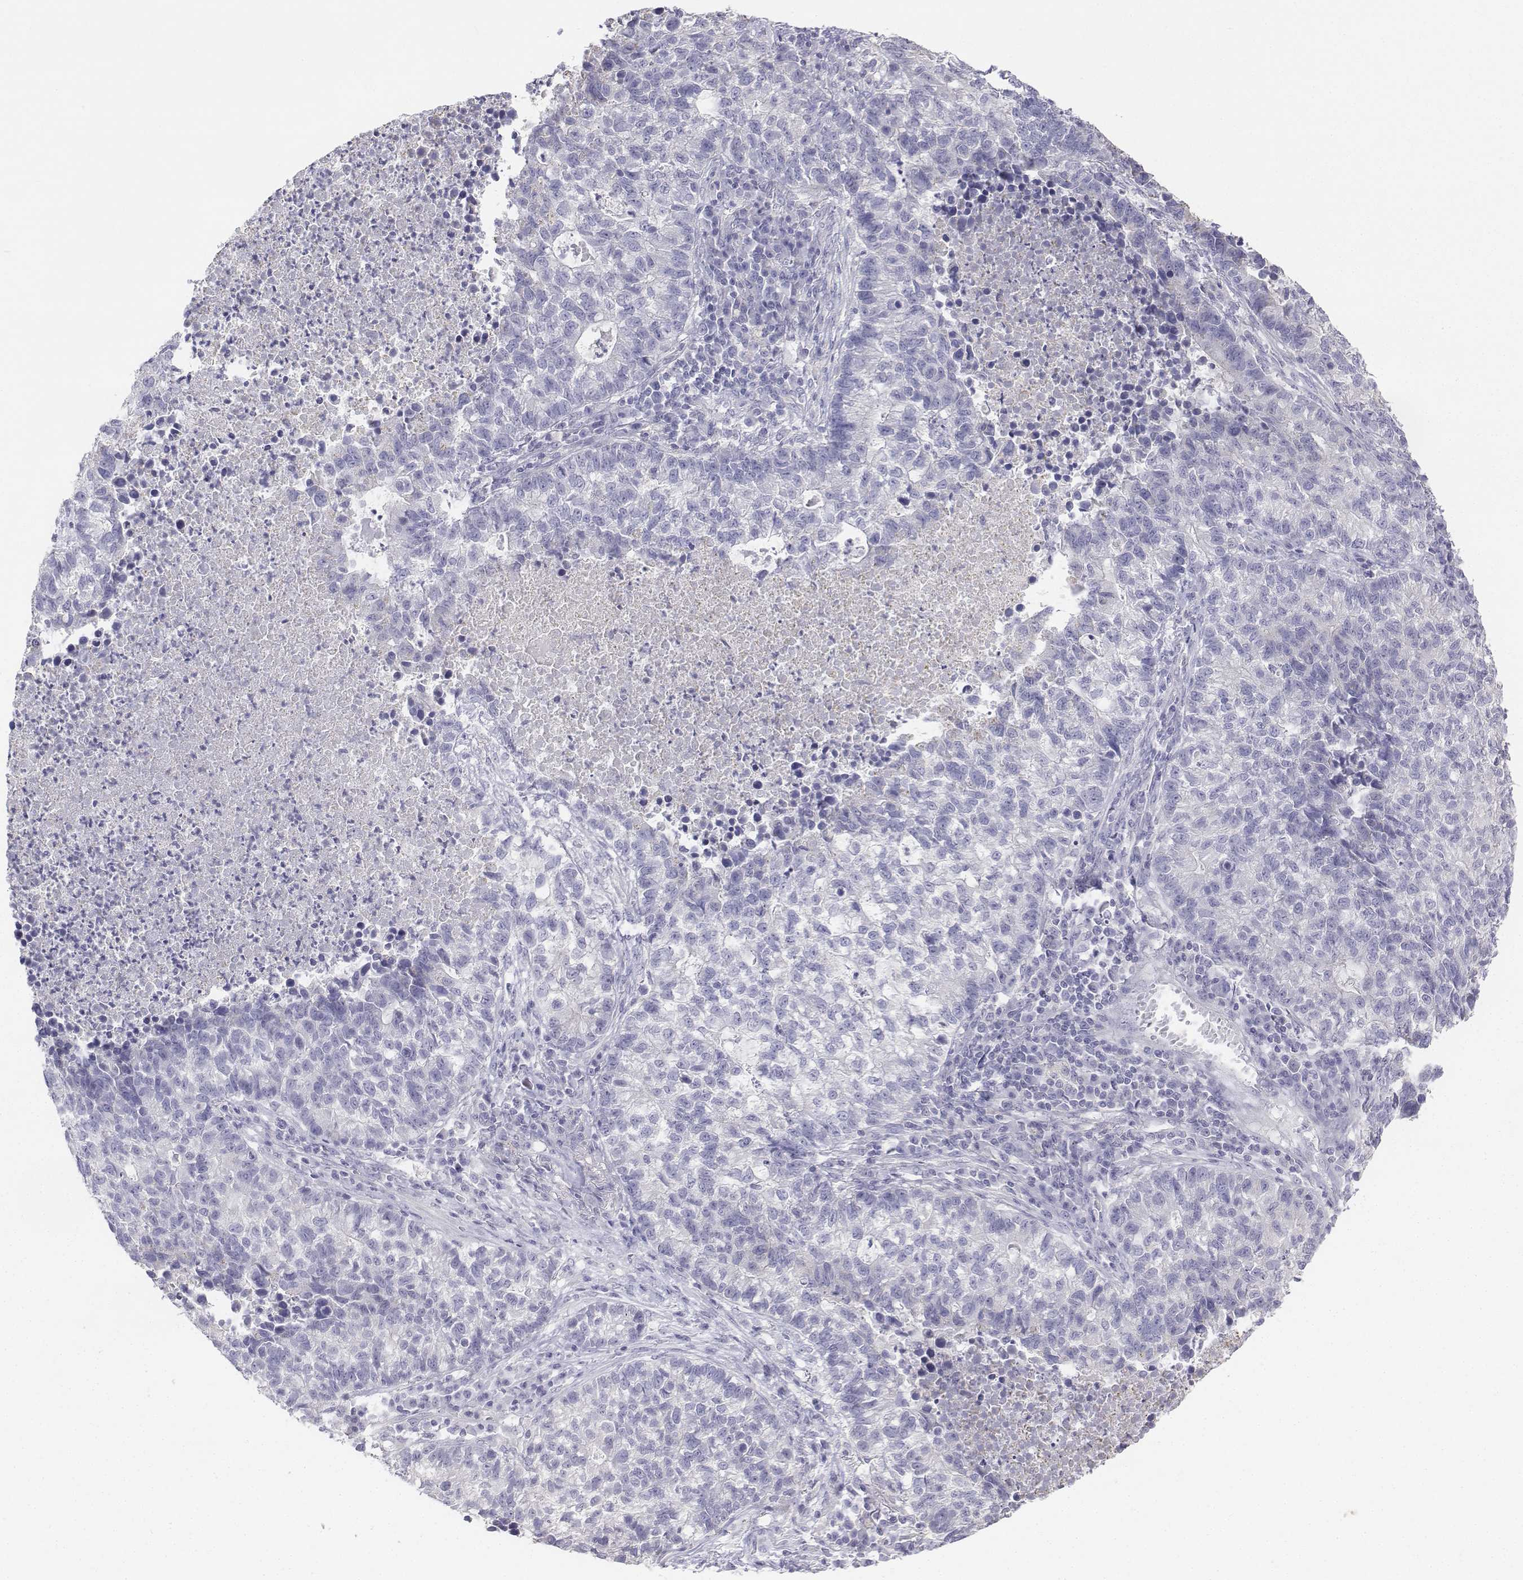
{"staining": {"intensity": "negative", "quantity": "none", "location": "none"}, "tissue": "lung cancer", "cell_type": "Tumor cells", "image_type": "cancer", "snomed": [{"axis": "morphology", "description": "Adenocarcinoma, NOS"}, {"axis": "topography", "description": "Lung"}], "caption": "Micrograph shows no significant protein positivity in tumor cells of lung adenocarcinoma.", "gene": "LGSN", "patient": {"sex": "male", "age": 57}}